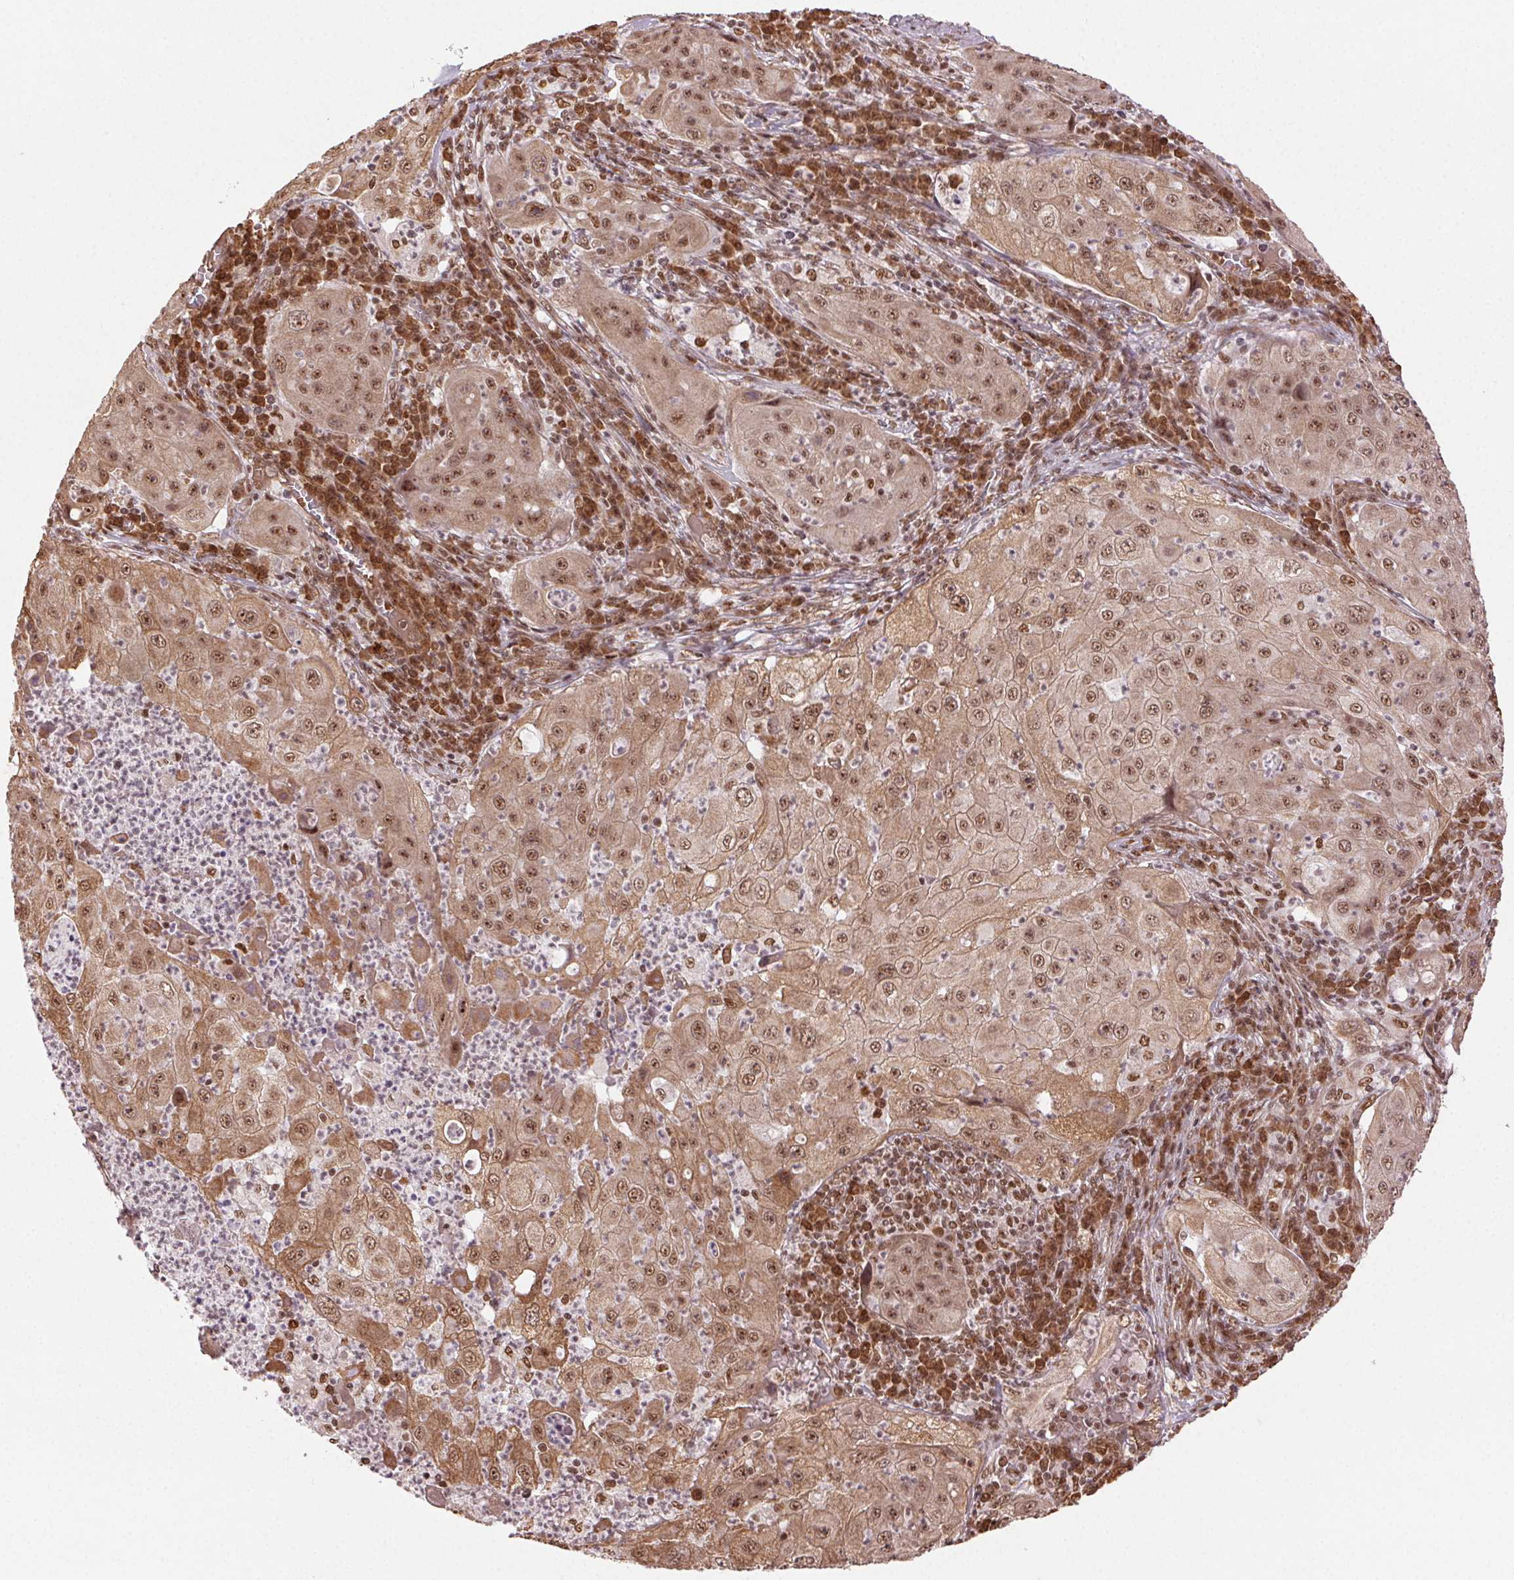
{"staining": {"intensity": "moderate", "quantity": ">75%", "location": "cytoplasmic/membranous,nuclear"}, "tissue": "lung cancer", "cell_type": "Tumor cells", "image_type": "cancer", "snomed": [{"axis": "morphology", "description": "Squamous cell carcinoma, NOS"}, {"axis": "topography", "description": "Lung"}], "caption": "Squamous cell carcinoma (lung) was stained to show a protein in brown. There is medium levels of moderate cytoplasmic/membranous and nuclear positivity in approximately >75% of tumor cells.", "gene": "TREML4", "patient": {"sex": "female", "age": 59}}